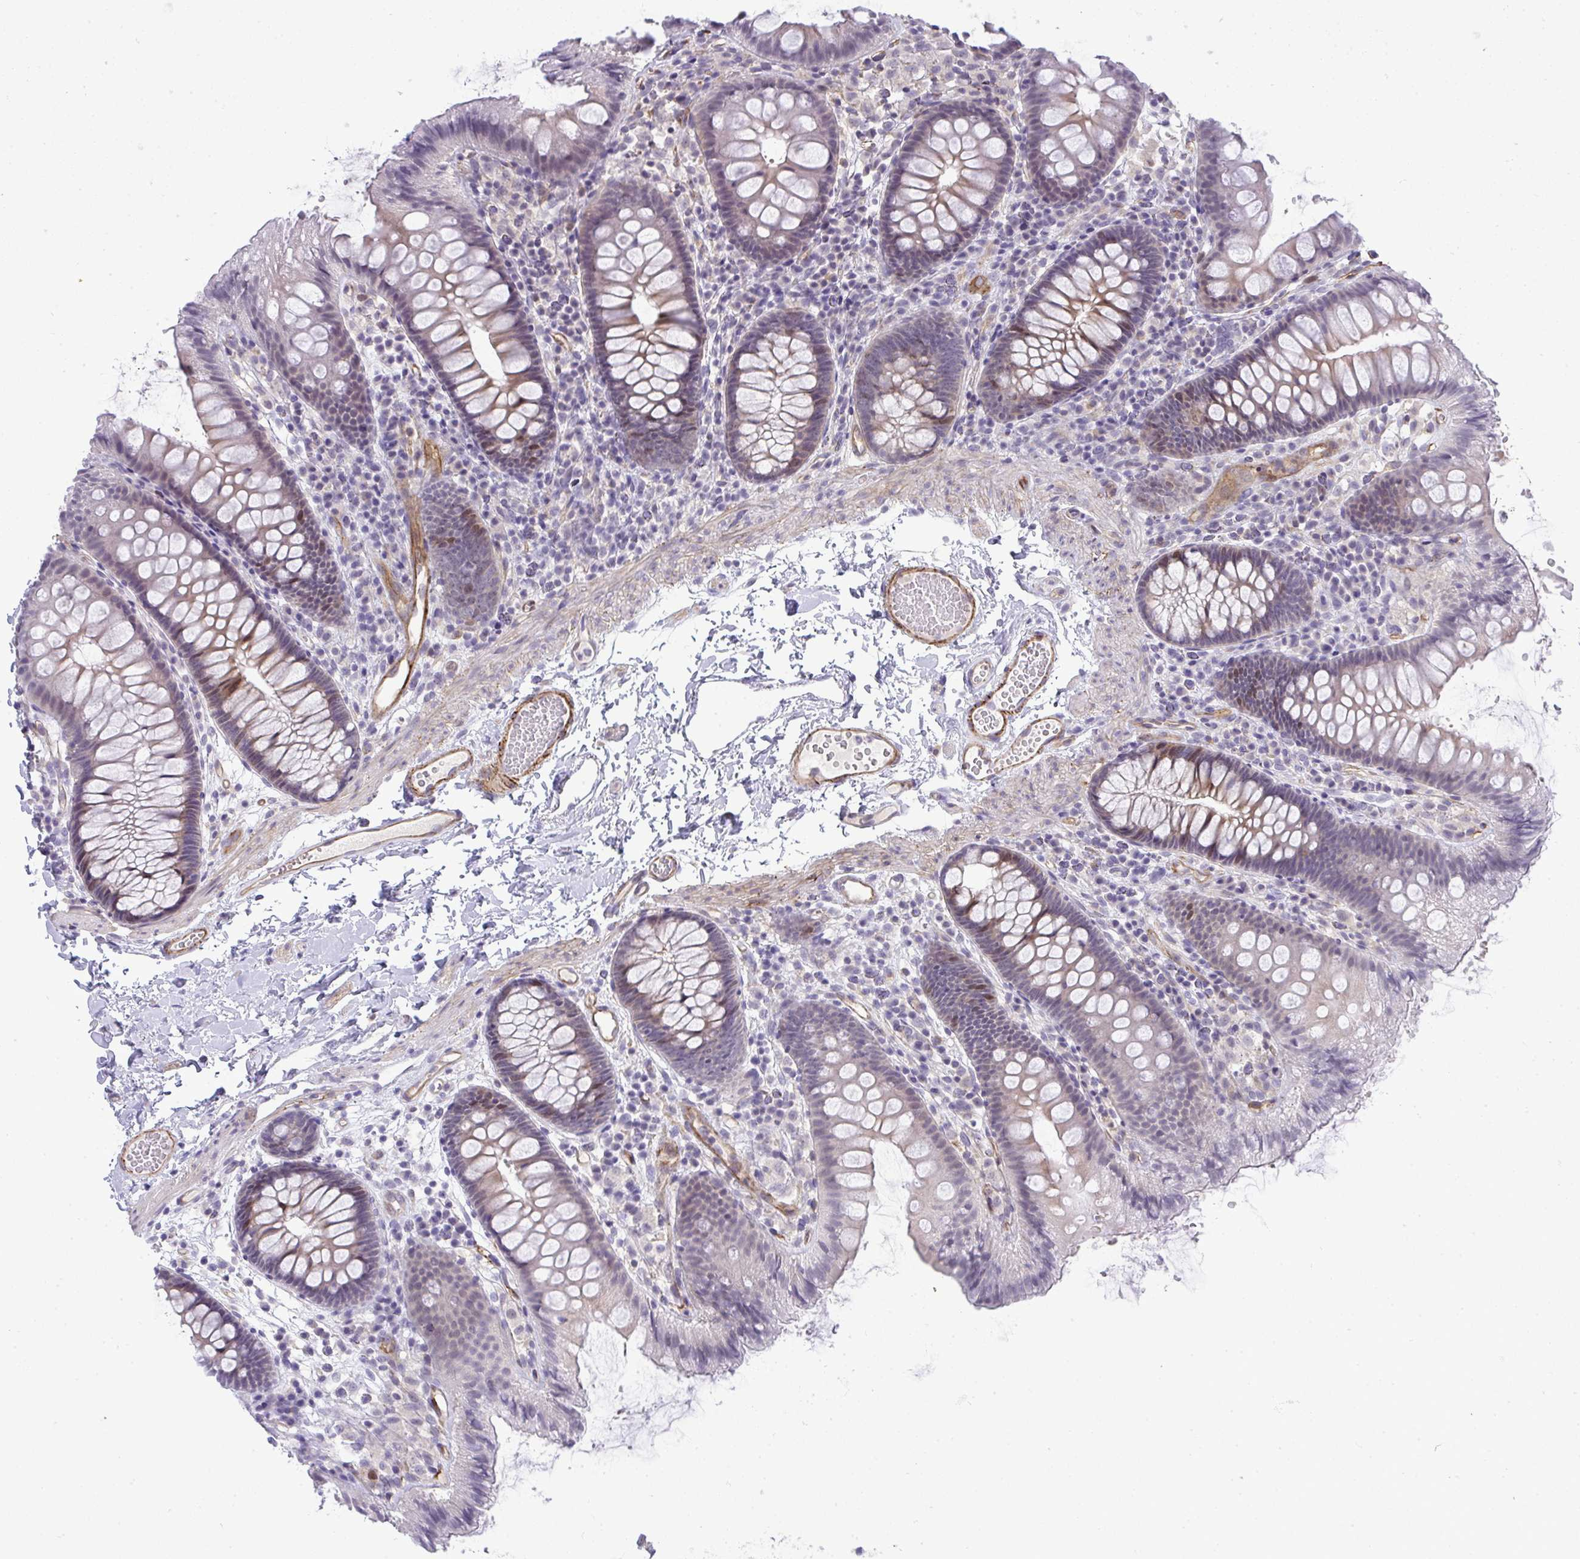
{"staining": {"intensity": "weak", "quantity": ">75%", "location": "cytoplasmic/membranous"}, "tissue": "colon", "cell_type": "Endothelial cells", "image_type": "normal", "snomed": [{"axis": "morphology", "description": "Normal tissue, NOS"}, {"axis": "topography", "description": "Colon"}], "caption": "A low amount of weak cytoplasmic/membranous positivity is appreciated in approximately >75% of endothelial cells in normal colon.", "gene": "UBE2S", "patient": {"sex": "male", "age": 84}}